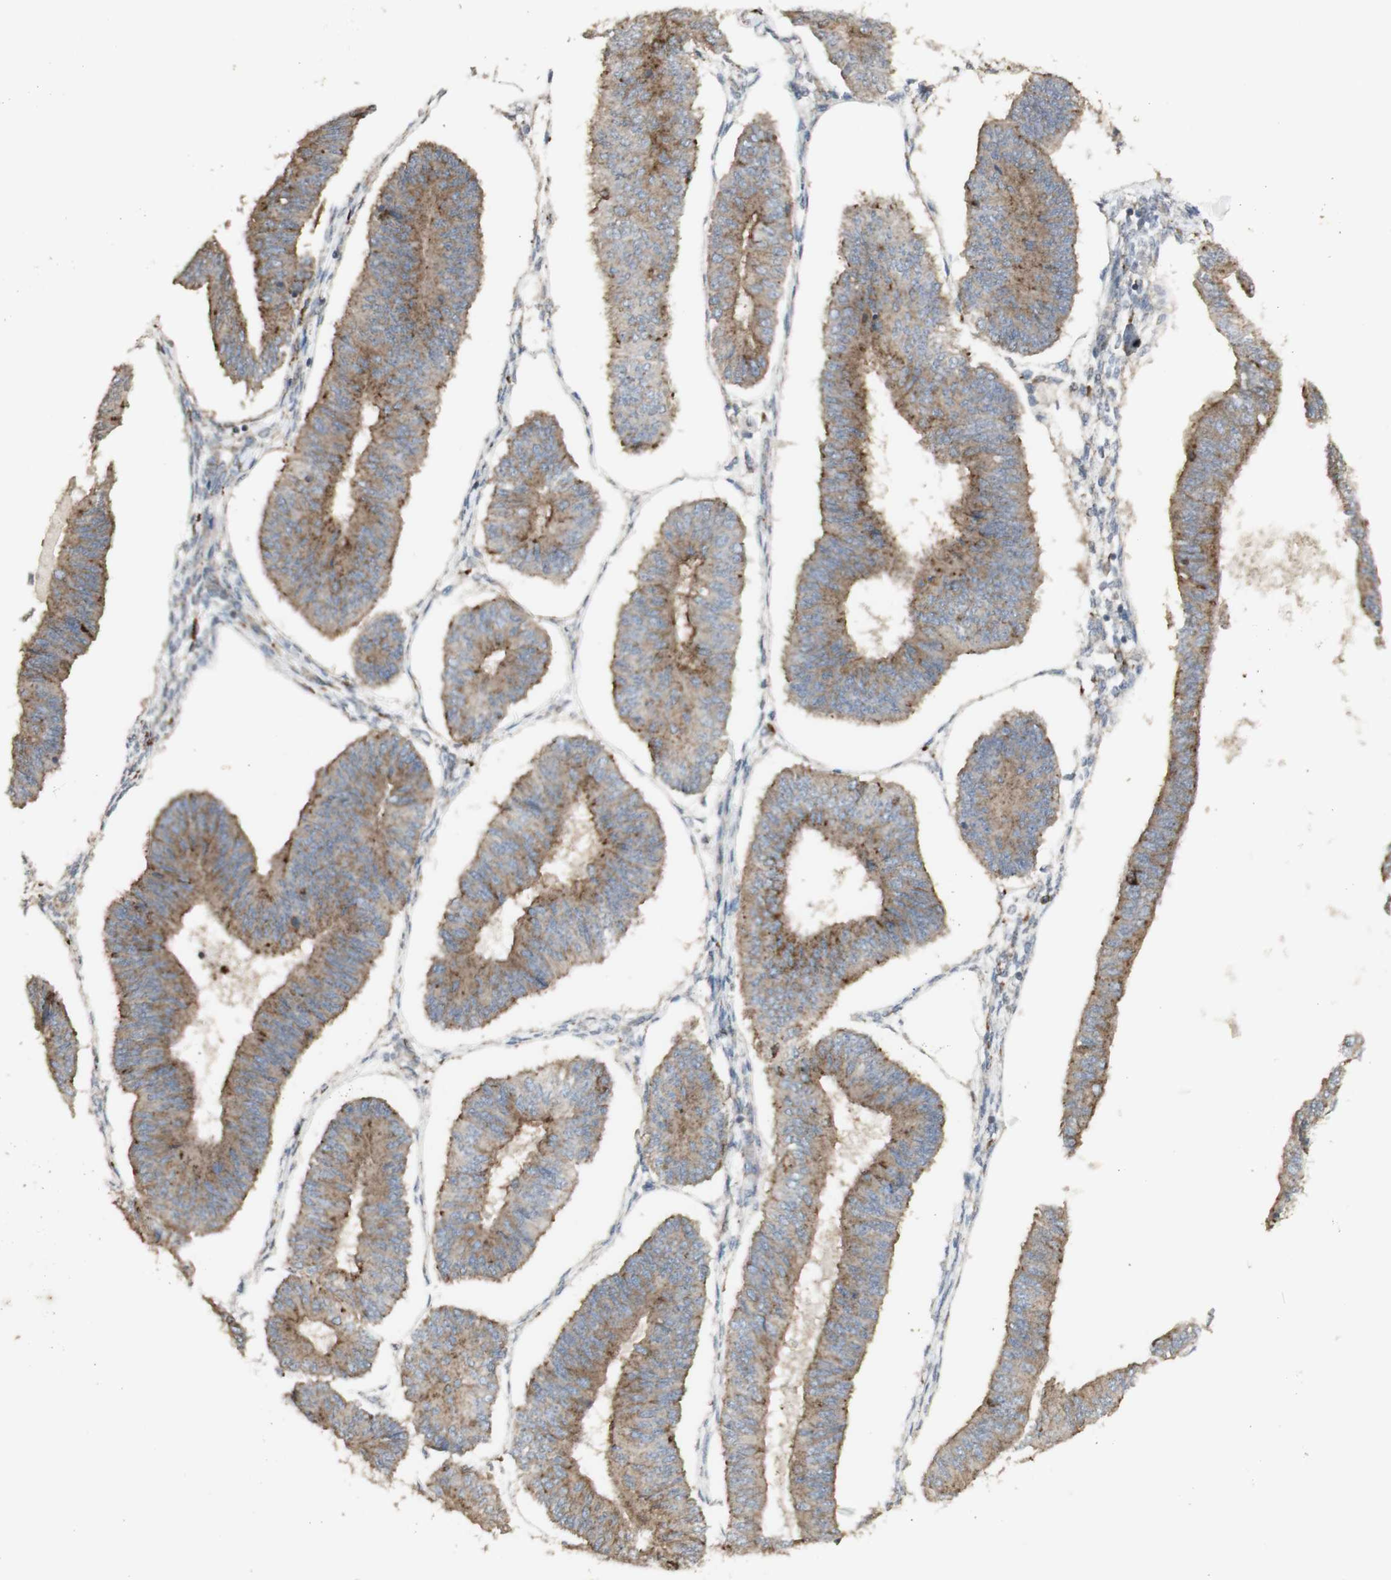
{"staining": {"intensity": "moderate", "quantity": ">75%", "location": "cytoplasmic/membranous"}, "tissue": "endometrial cancer", "cell_type": "Tumor cells", "image_type": "cancer", "snomed": [{"axis": "morphology", "description": "Adenocarcinoma, NOS"}, {"axis": "topography", "description": "Endometrium"}], "caption": "Moderate cytoplasmic/membranous expression for a protein is seen in approximately >75% of tumor cells of endometrial adenocarcinoma using immunohistochemistry (IHC).", "gene": "ATP6V1E1", "patient": {"sex": "female", "age": 58}}